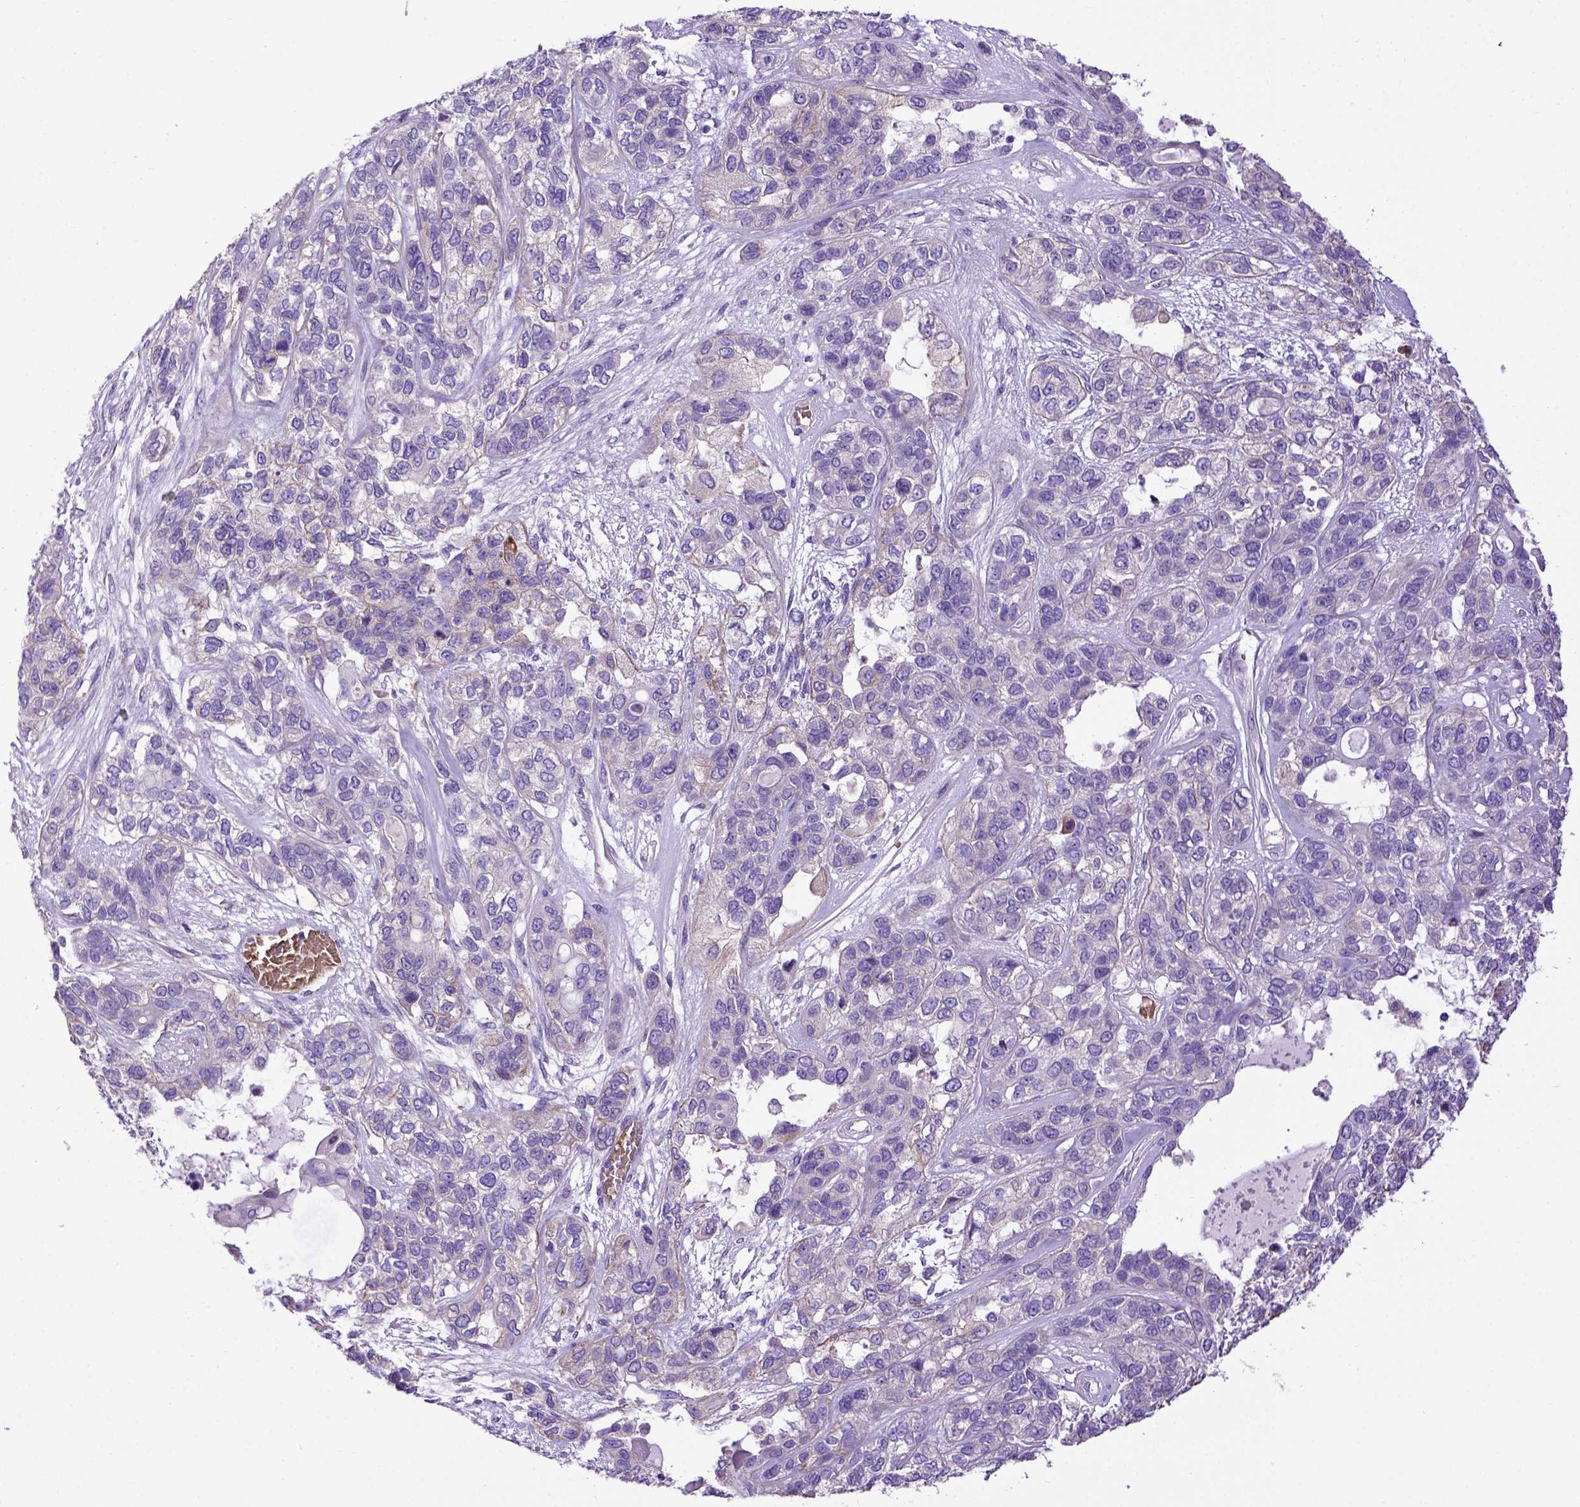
{"staining": {"intensity": "negative", "quantity": "none", "location": "none"}, "tissue": "lung cancer", "cell_type": "Tumor cells", "image_type": "cancer", "snomed": [{"axis": "morphology", "description": "Squamous cell carcinoma, NOS"}, {"axis": "topography", "description": "Lung"}], "caption": "Immunohistochemistry histopathology image of human lung cancer stained for a protein (brown), which shows no staining in tumor cells.", "gene": "ADAM12", "patient": {"sex": "female", "age": 70}}